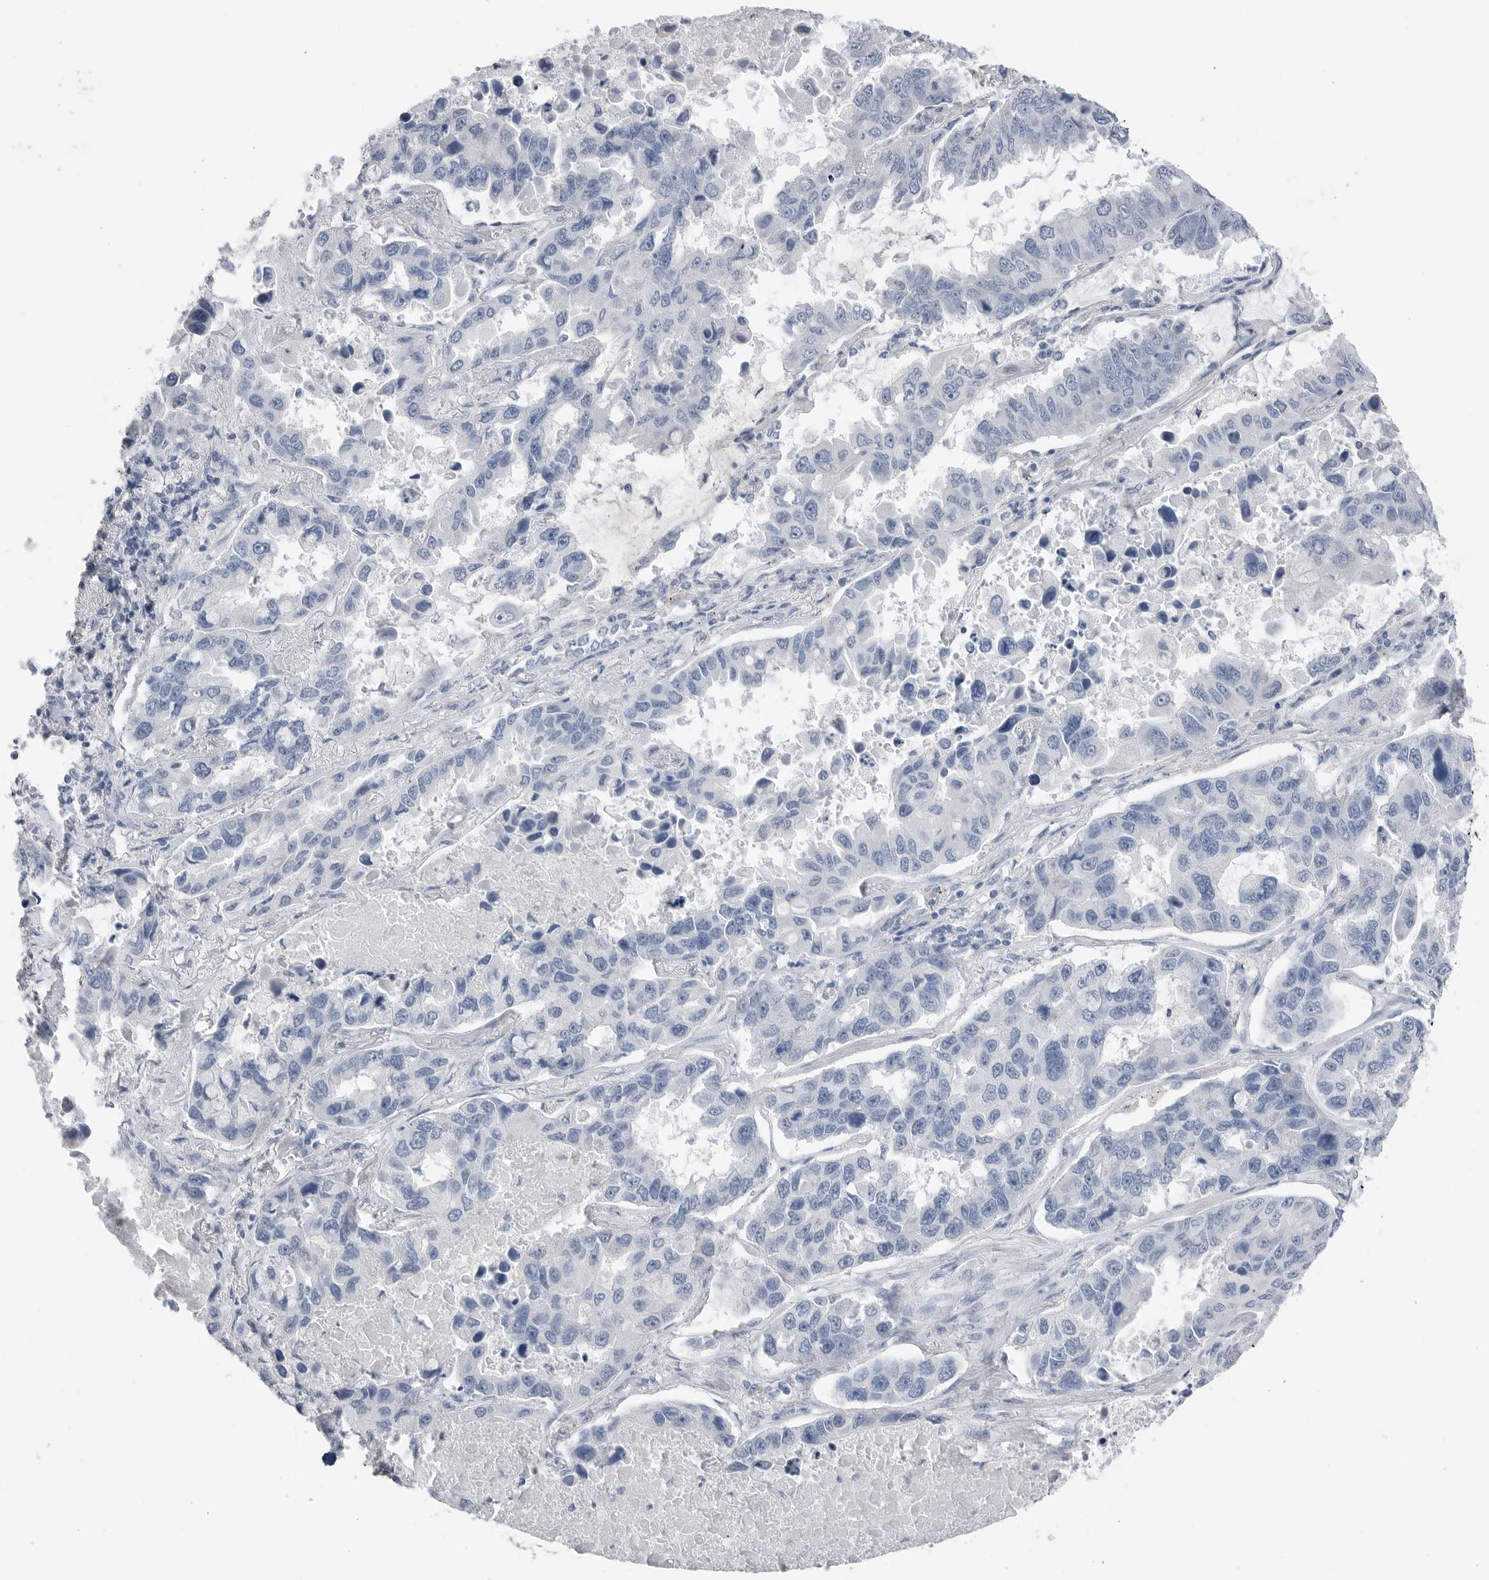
{"staining": {"intensity": "negative", "quantity": "none", "location": "none"}, "tissue": "lung cancer", "cell_type": "Tumor cells", "image_type": "cancer", "snomed": [{"axis": "morphology", "description": "Adenocarcinoma, NOS"}, {"axis": "topography", "description": "Lung"}], "caption": "This is a image of IHC staining of lung adenocarcinoma, which shows no positivity in tumor cells.", "gene": "ABHD12", "patient": {"sex": "male", "age": 64}}